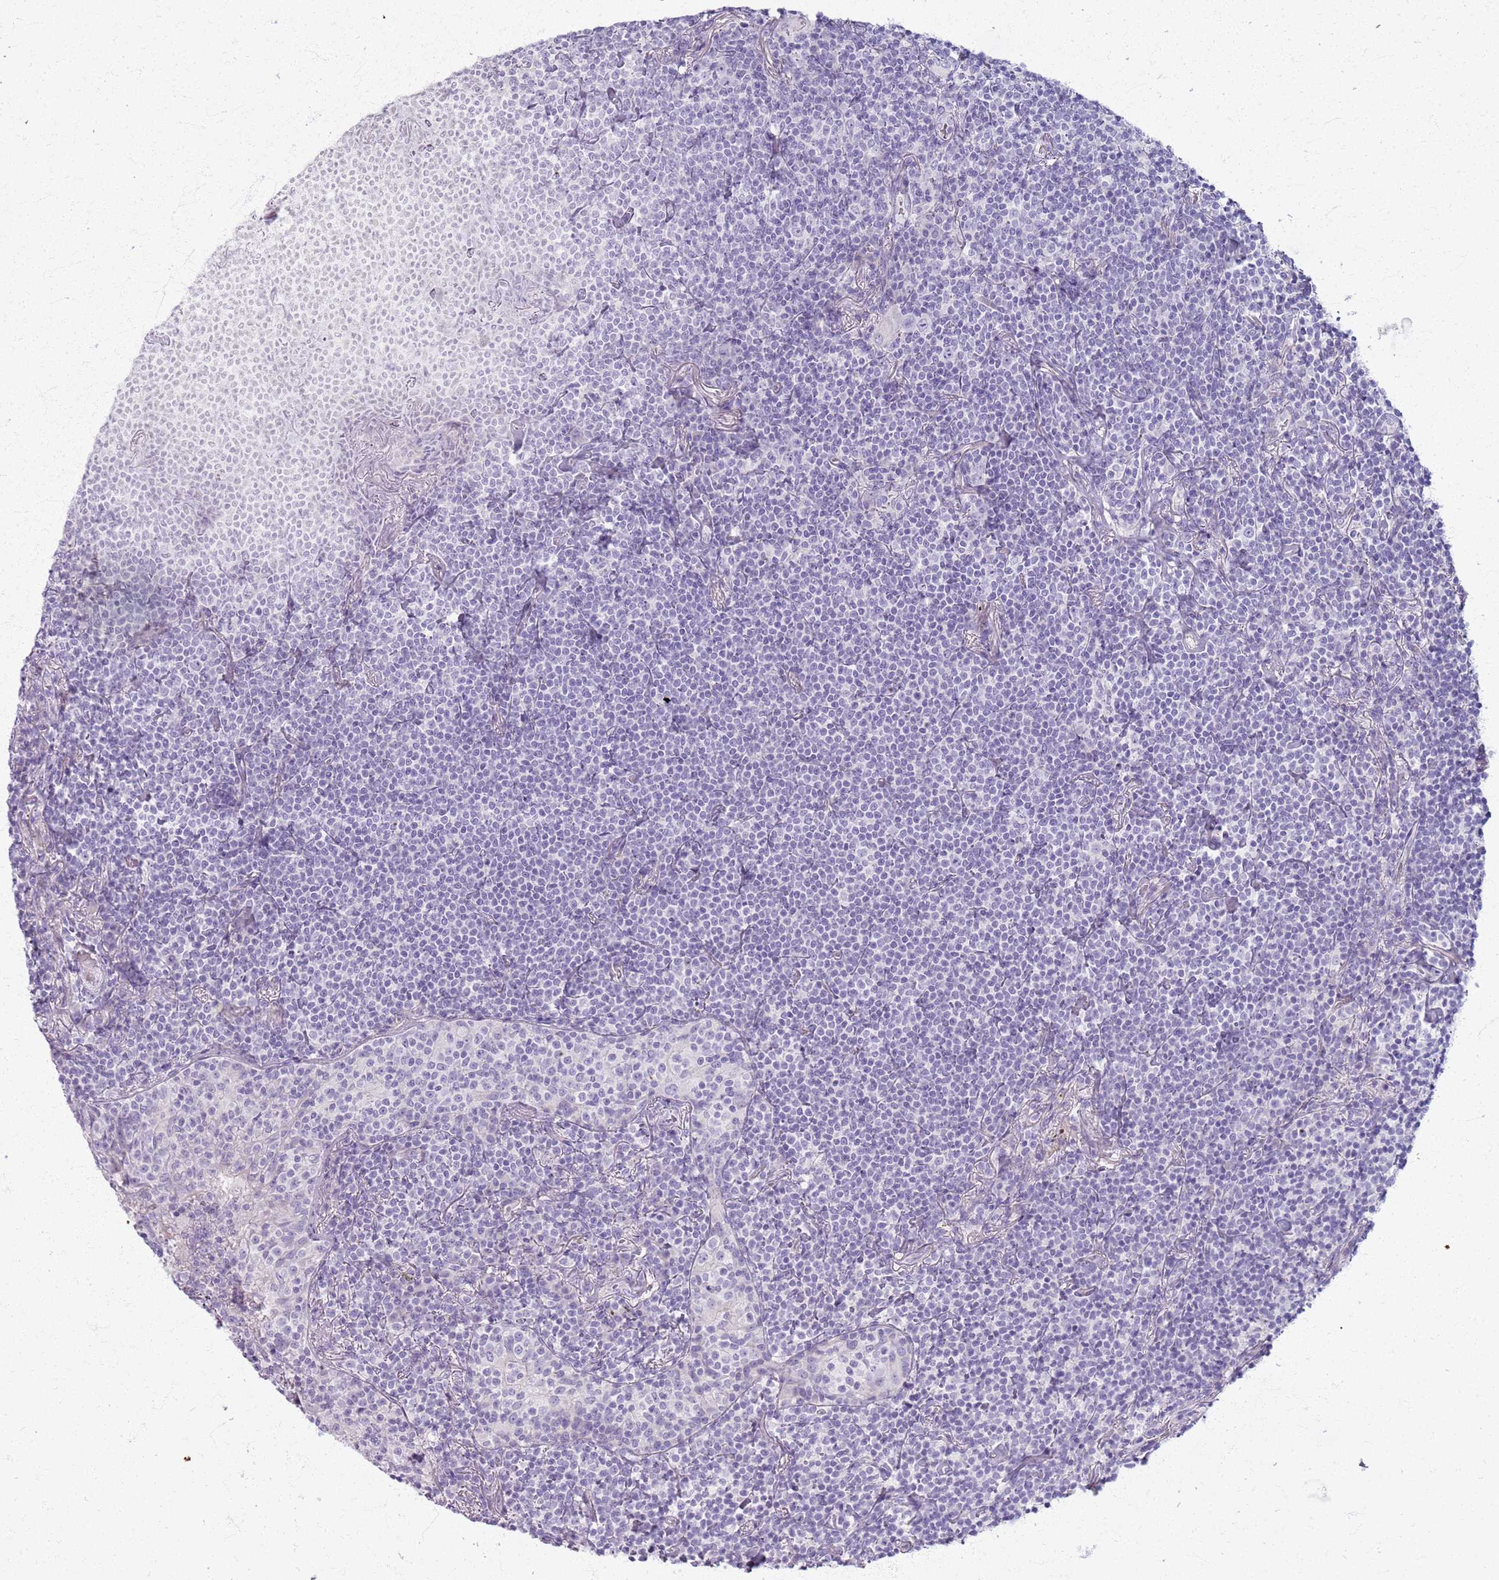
{"staining": {"intensity": "negative", "quantity": "none", "location": "none"}, "tissue": "lymphoma", "cell_type": "Tumor cells", "image_type": "cancer", "snomed": [{"axis": "morphology", "description": "Malignant lymphoma, non-Hodgkin's type, Low grade"}, {"axis": "topography", "description": "Lung"}], "caption": "Human low-grade malignant lymphoma, non-Hodgkin's type stained for a protein using immunohistochemistry (IHC) exhibits no expression in tumor cells.", "gene": "CSRP3", "patient": {"sex": "female", "age": 71}}